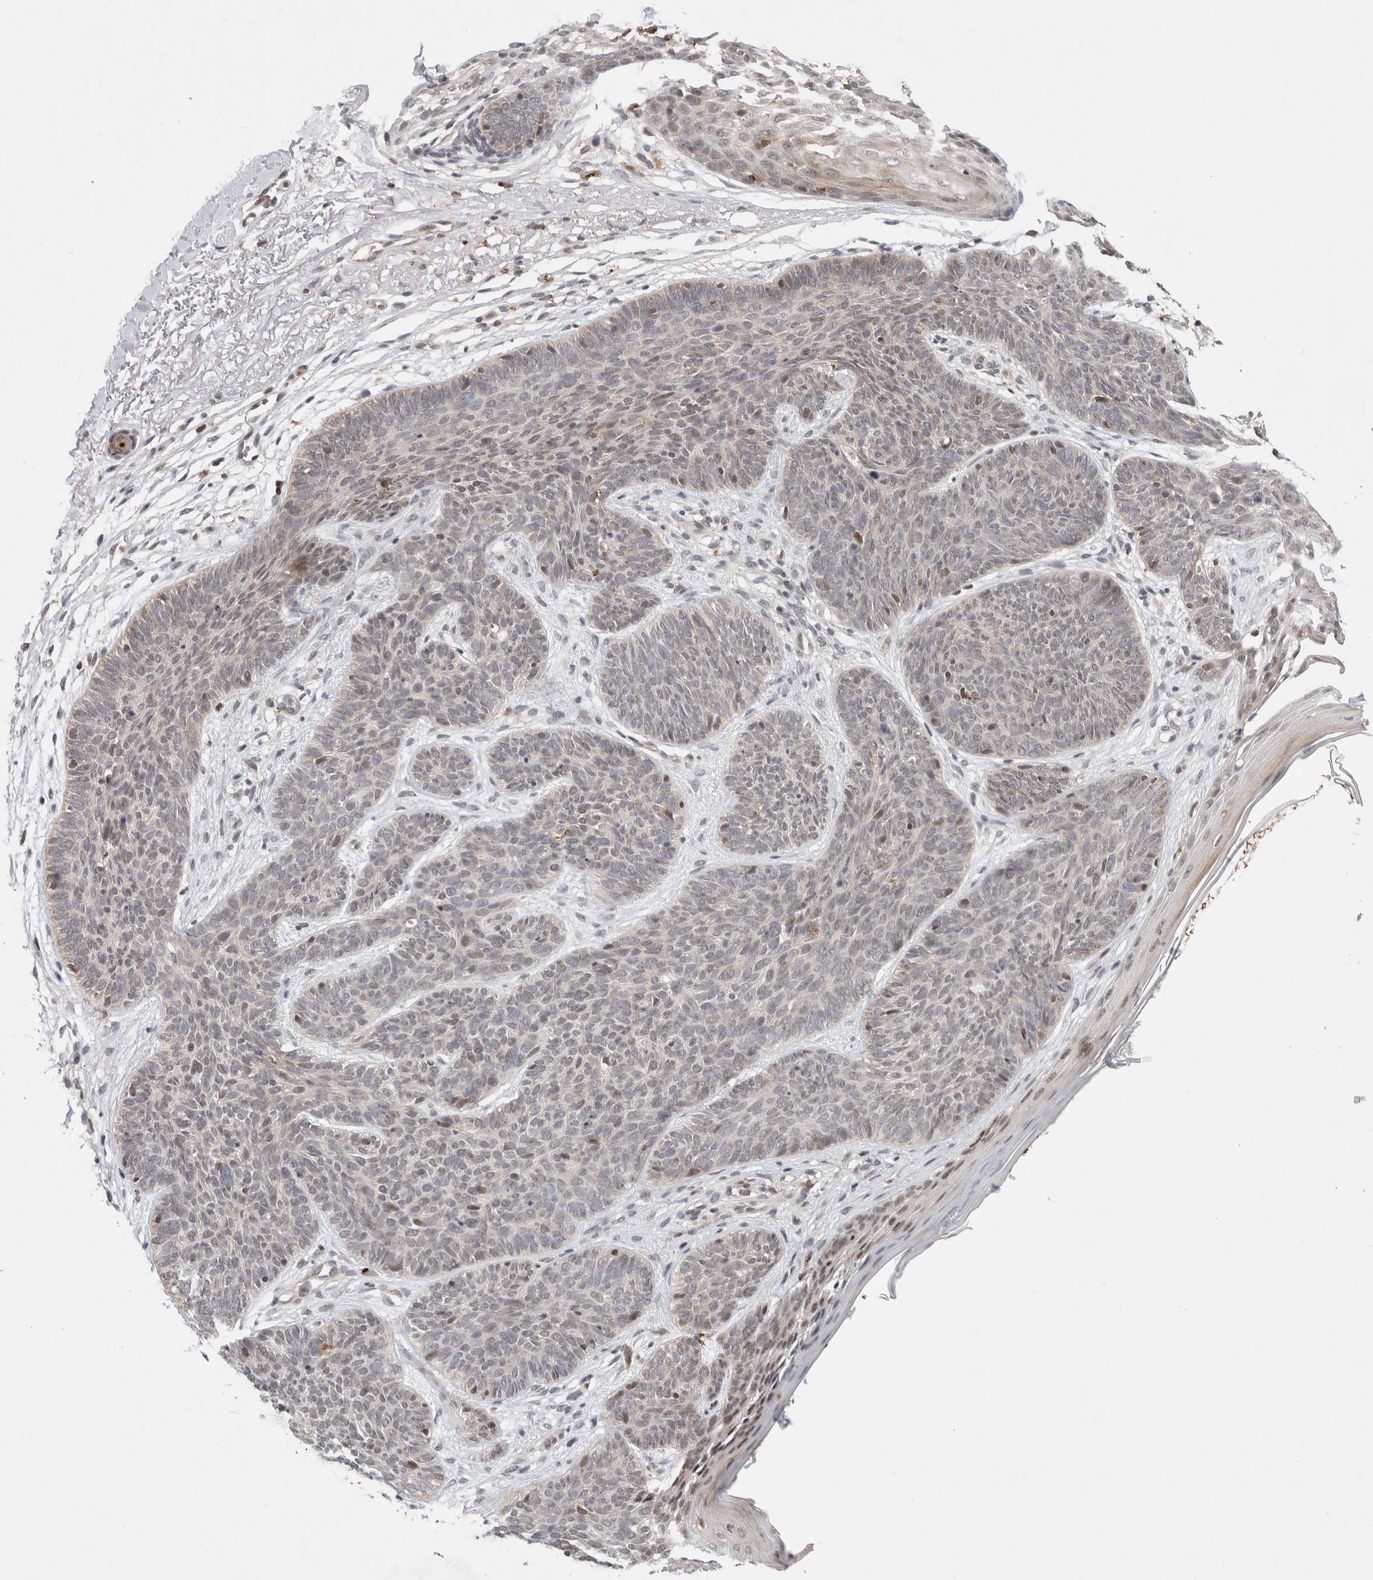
{"staining": {"intensity": "weak", "quantity": "<25%", "location": "nuclear"}, "tissue": "skin cancer", "cell_type": "Tumor cells", "image_type": "cancer", "snomed": [{"axis": "morphology", "description": "Basal cell carcinoma"}, {"axis": "topography", "description": "Skin"}], "caption": "Immunohistochemical staining of human skin cancer (basal cell carcinoma) reveals no significant positivity in tumor cells.", "gene": "KCNK1", "patient": {"sex": "female", "age": 70}}